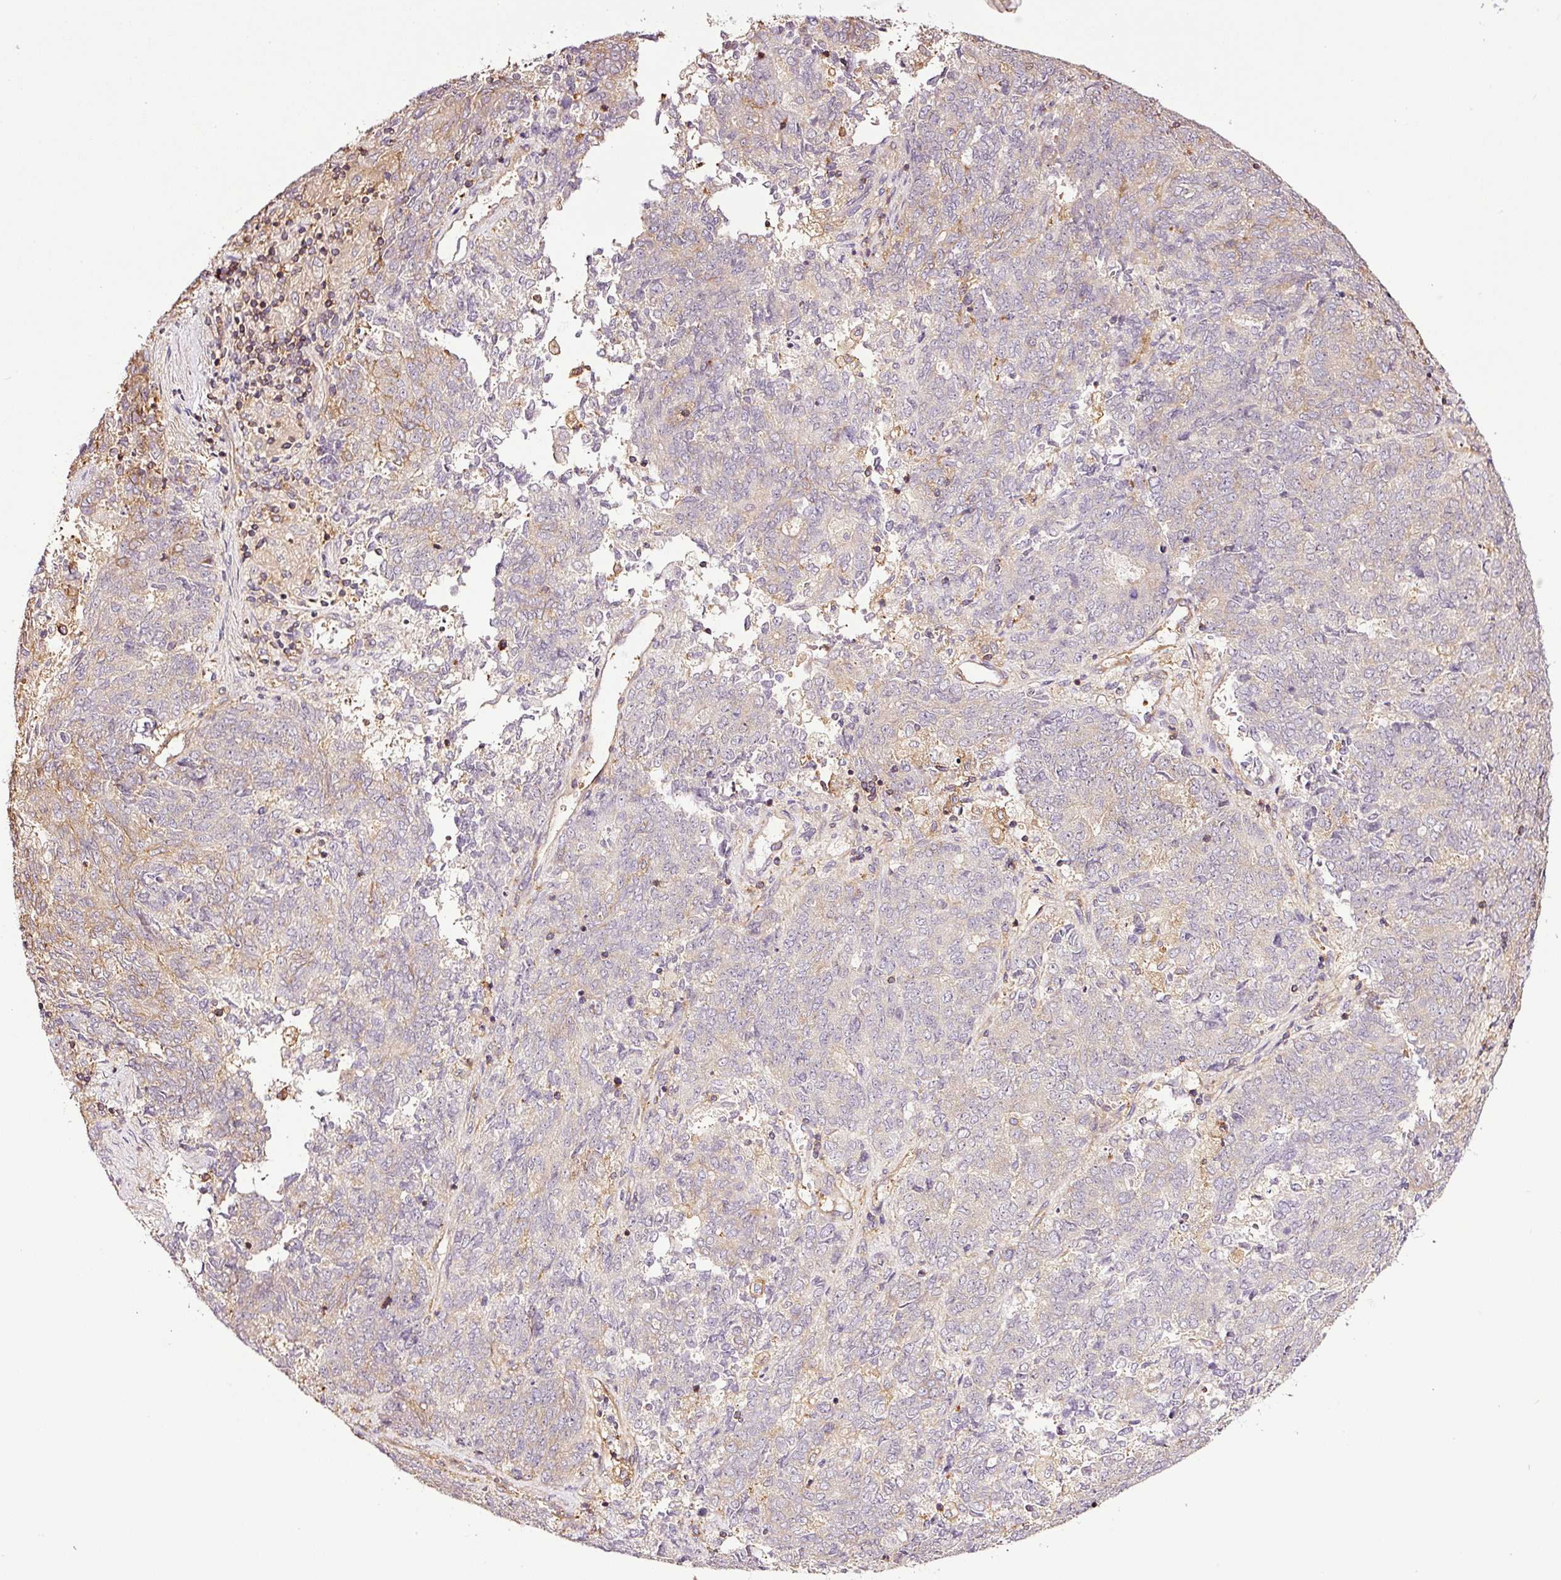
{"staining": {"intensity": "moderate", "quantity": "<25%", "location": "cytoplasmic/membranous"}, "tissue": "endometrial cancer", "cell_type": "Tumor cells", "image_type": "cancer", "snomed": [{"axis": "morphology", "description": "Adenocarcinoma, NOS"}, {"axis": "topography", "description": "Endometrium"}], "caption": "Adenocarcinoma (endometrial) stained for a protein displays moderate cytoplasmic/membranous positivity in tumor cells.", "gene": "METAP1", "patient": {"sex": "female", "age": 80}}